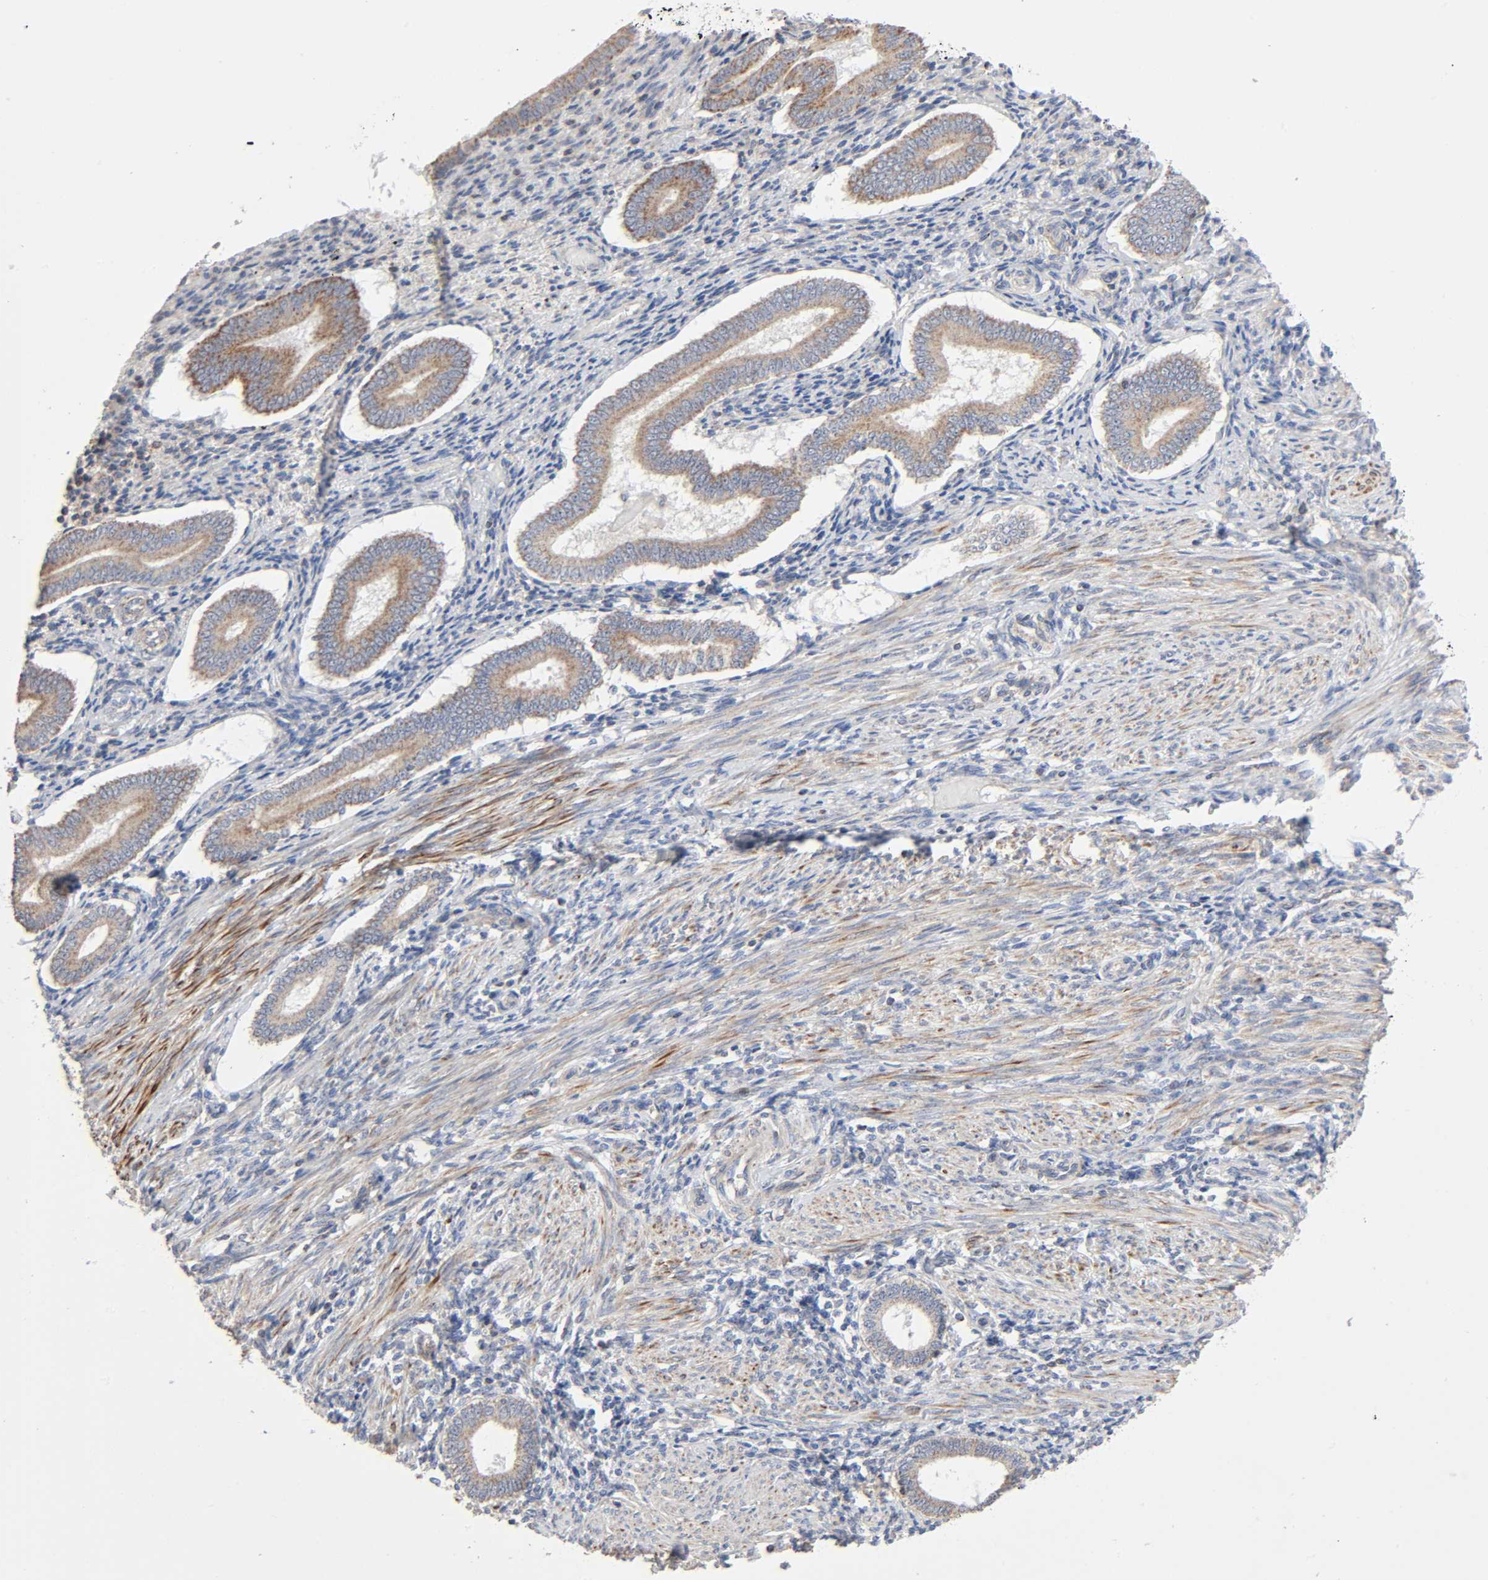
{"staining": {"intensity": "weak", "quantity": "<25%", "location": "cytoplasmic/membranous"}, "tissue": "endometrium", "cell_type": "Cells in endometrial stroma", "image_type": "normal", "snomed": [{"axis": "morphology", "description": "Normal tissue, NOS"}, {"axis": "topography", "description": "Endometrium"}], "caption": "There is no significant staining in cells in endometrial stroma of endometrium. (Brightfield microscopy of DAB IHC at high magnification).", "gene": "SYT16", "patient": {"sex": "female", "age": 42}}